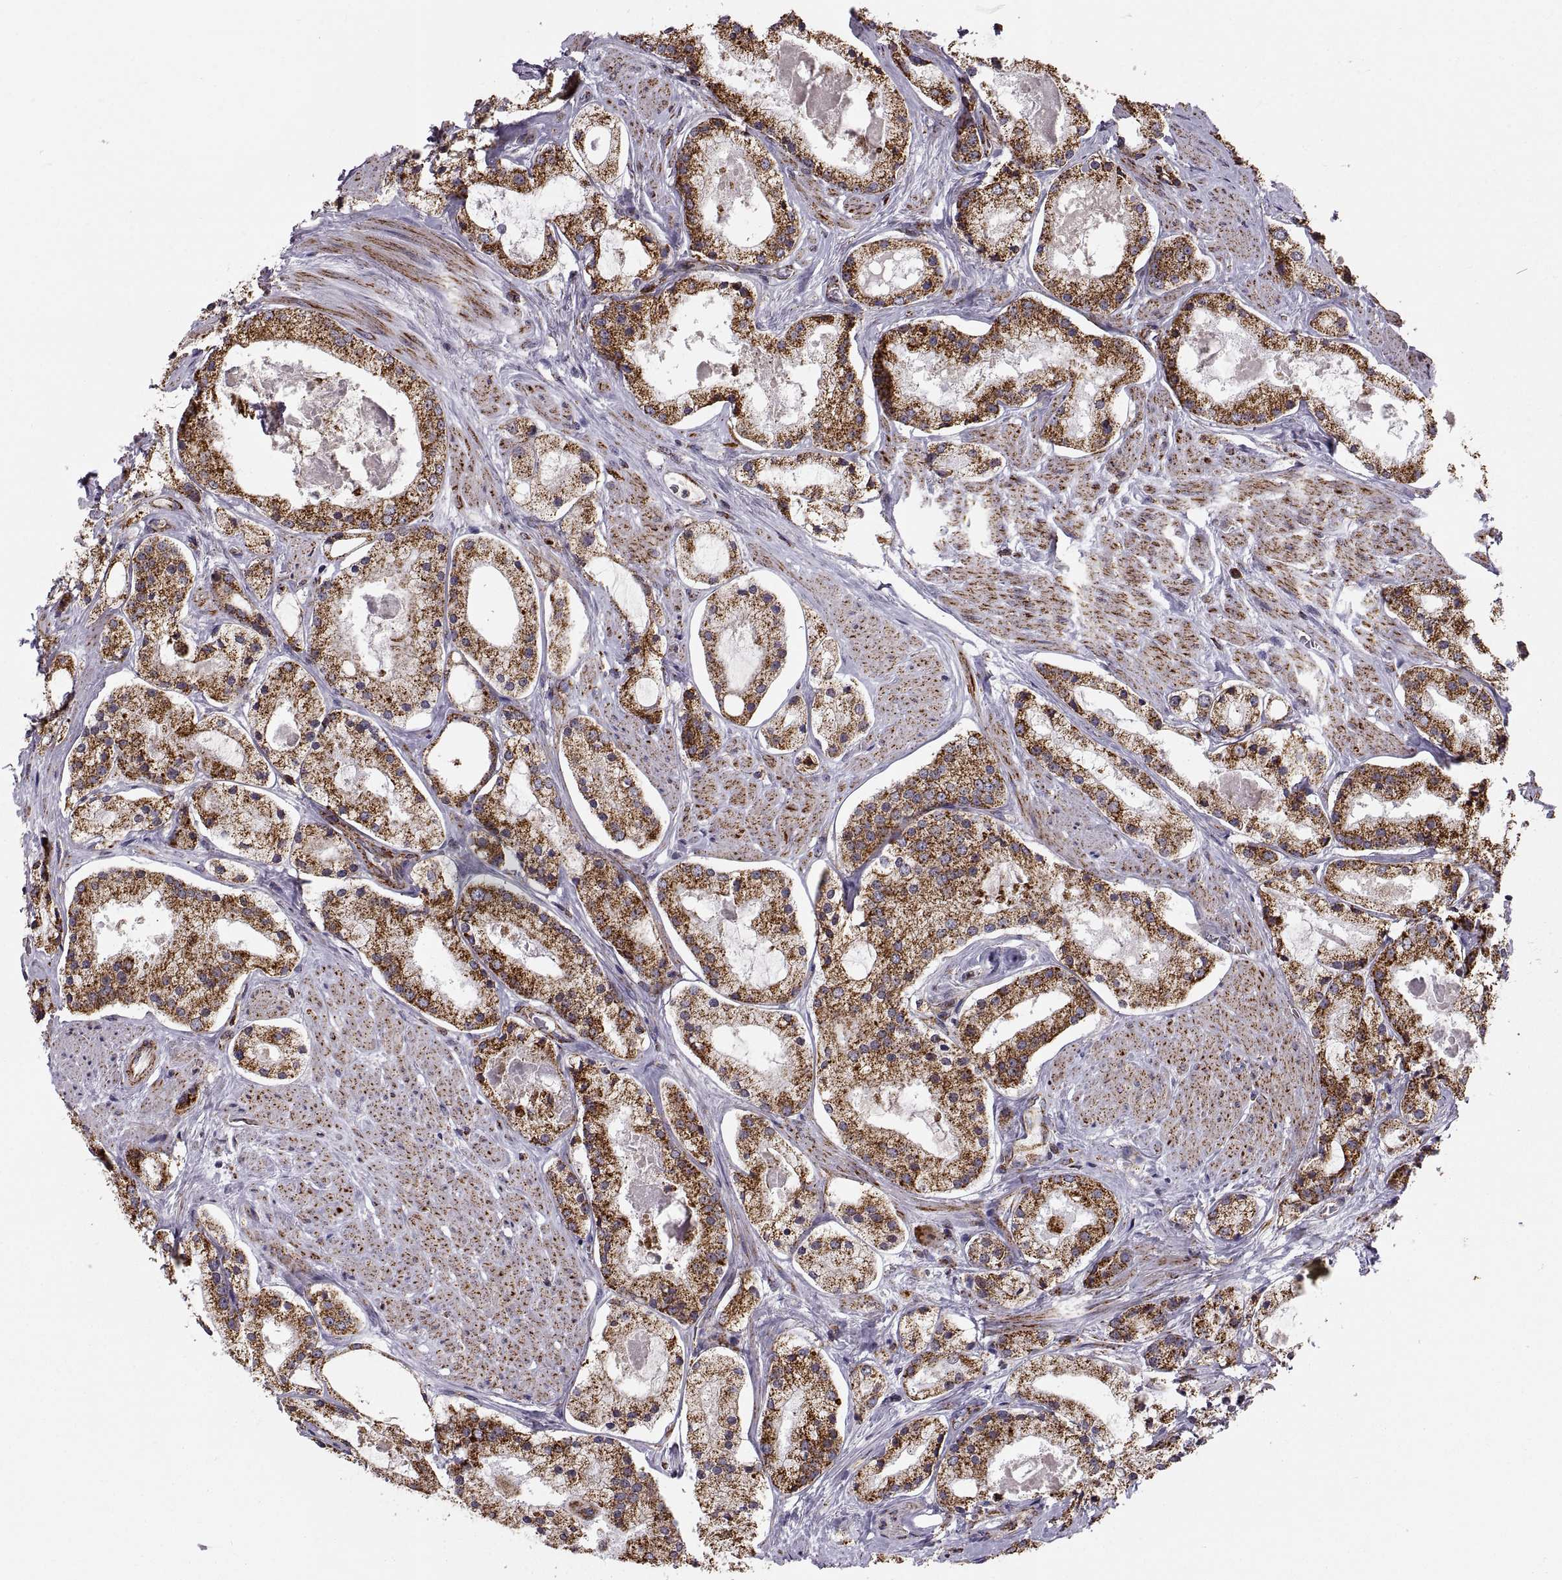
{"staining": {"intensity": "strong", "quantity": ">75%", "location": "cytoplasmic/membranous"}, "tissue": "prostate cancer", "cell_type": "Tumor cells", "image_type": "cancer", "snomed": [{"axis": "morphology", "description": "Adenocarcinoma, NOS"}, {"axis": "morphology", "description": "Adenocarcinoma, High grade"}, {"axis": "topography", "description": "Prostate"}], "caption": "Human prostate cancer (adenocarcinoma (high-grade)) stained for a protein (brown) demonstrates strong cytoplasmic/membranous positive positivity in approximately >75% of tumor cells.", "gene": "ARSD", "patient": {"sex": "male", "age": 64}}